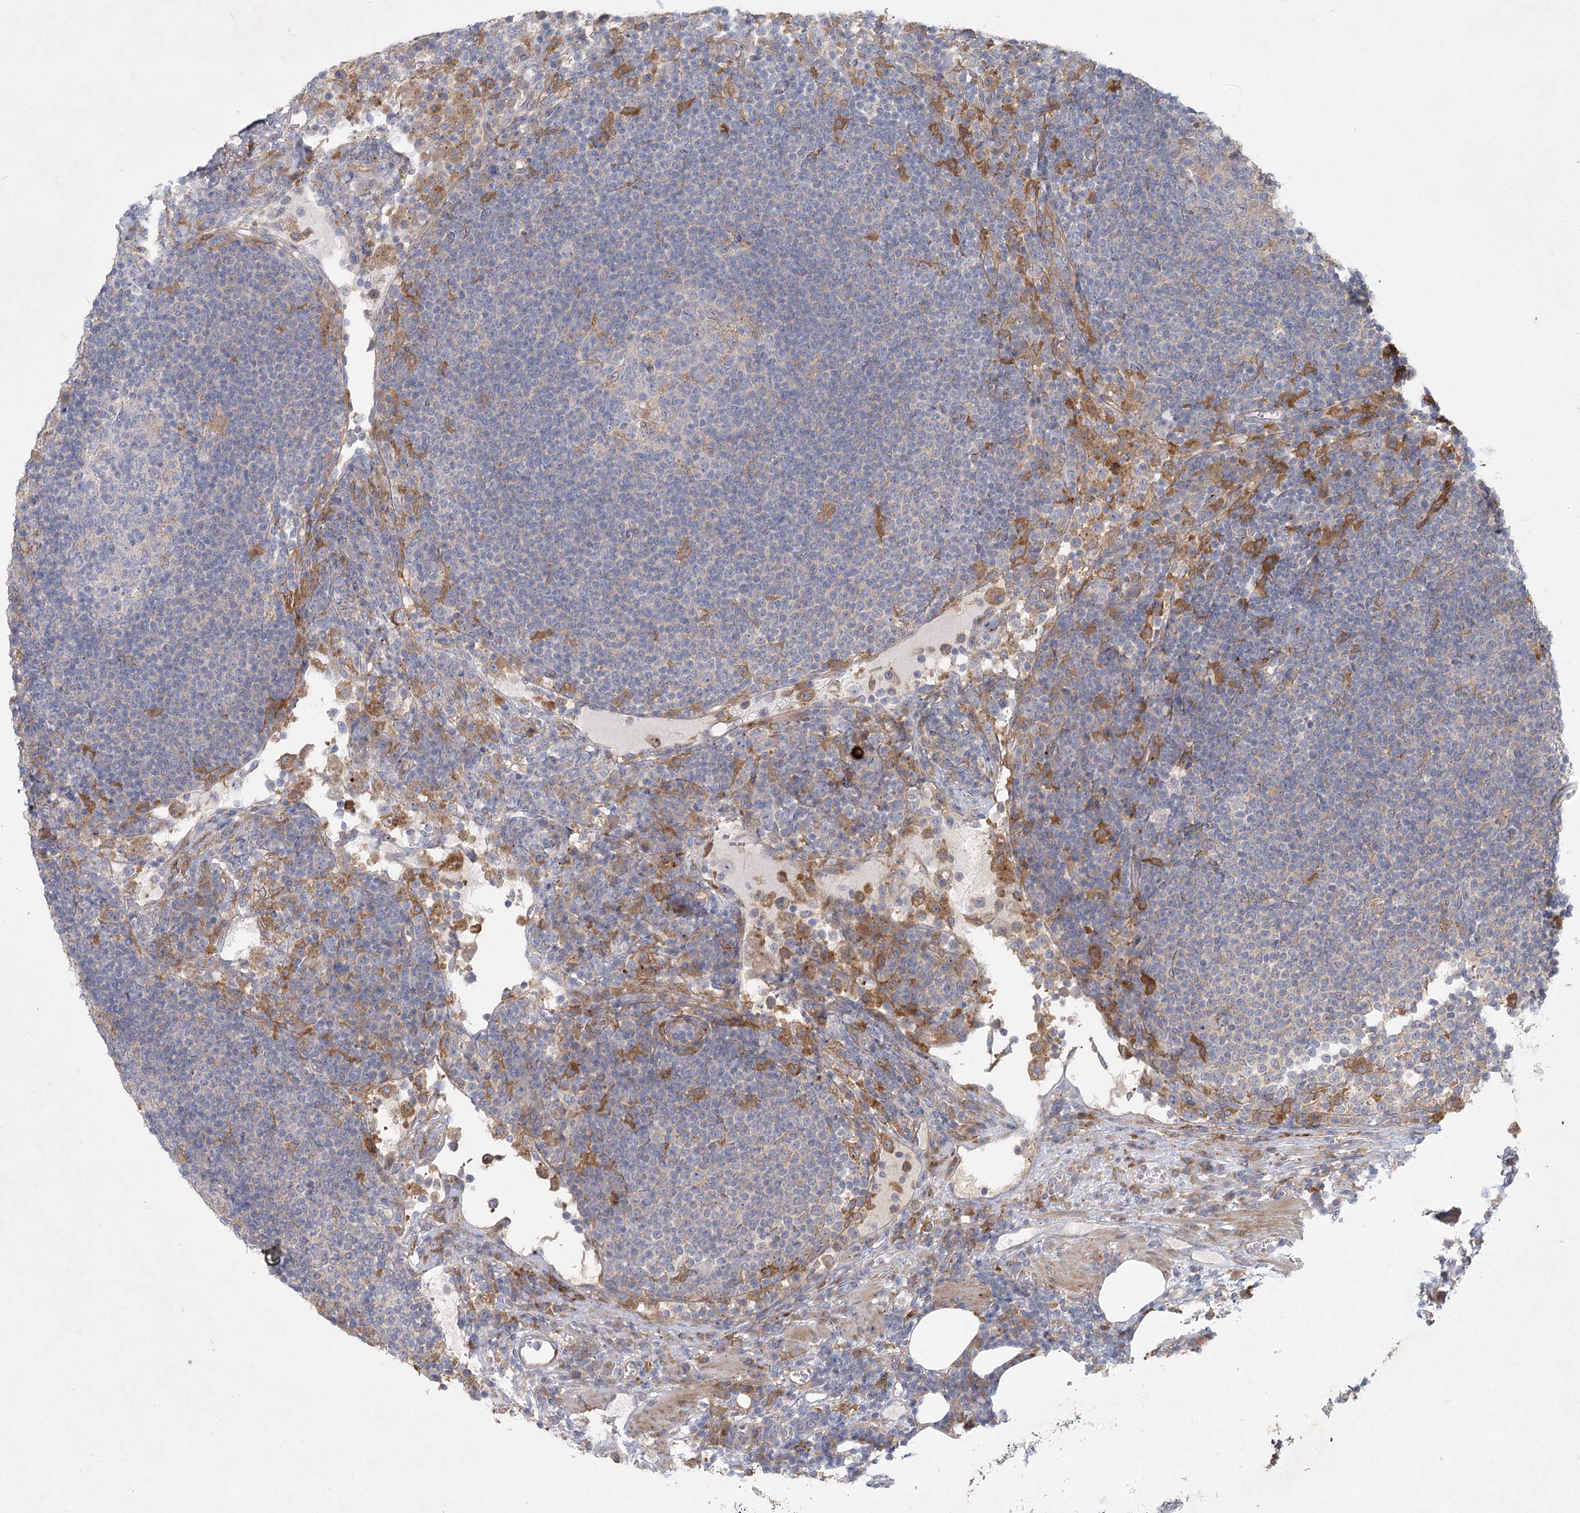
{"staining": {"intensity": "negative", "quantity": "none", "location": "none"}, "tissue": "lymph node", "cell_type": "Germinal center cells", "image_type": "normal", "snomed": [{"axis": "morphology", "description": "Normal tissue, NOS"}, {"axis": "topography", "description": "Lymph node"}], "caption": "IHC photomicrograph of benign lymph node stained for a protein (brown), which exhibits no expression in germinal center cells.", "gene": "FAM110C", "patient": {"sex": "female", "age": 53}}